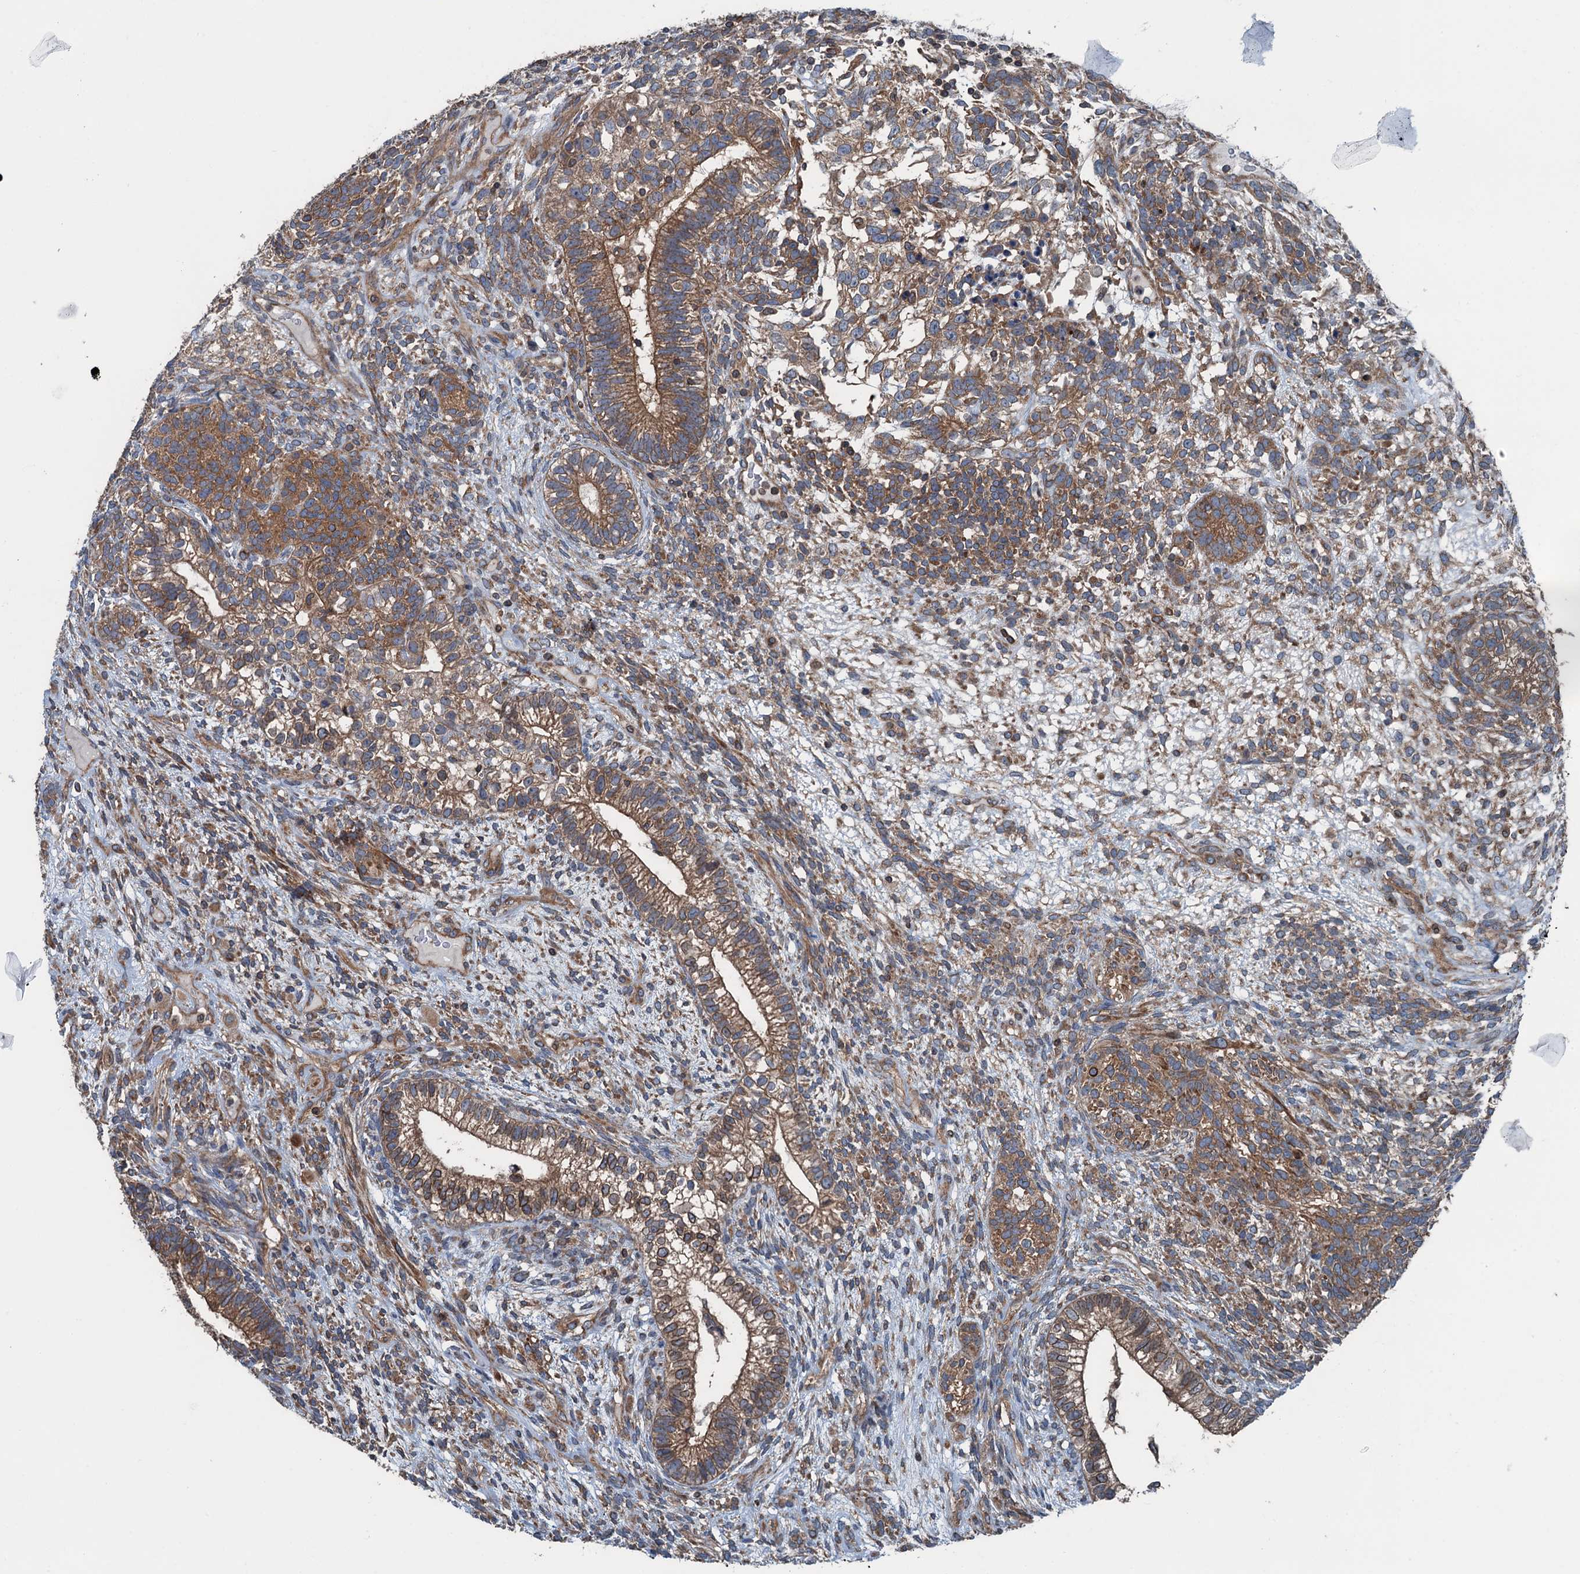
{"staining": {"intensity": "moderate", "quantity": ">75%", "location": "cytoplasmic/membranous"}, "tissue": "testis cancer", "cell_type": "Tumor cells", "image_type": "cancer", "snomed": [{"axis": "morphology", "description": "Seminoma, NOS"}, {"axis": "morphology", "description": "Carcinoma, Embryonal, NOS"}, {"axis": "topography", "description": "Testis"}], "caption": "Immunohistochemistry photomicrograph of neoplastic tissue: human testis seminoma stained using immunohistochemistry (IHC) displays medium levels of moderate protein expression localized specifically in the cytoplasmic/membranous of tumor cells, appearing as a cytoplasmic/membranous brown color.", "gene": "TRAPPC8", "patient": {"sex": "male", "age": 28}}